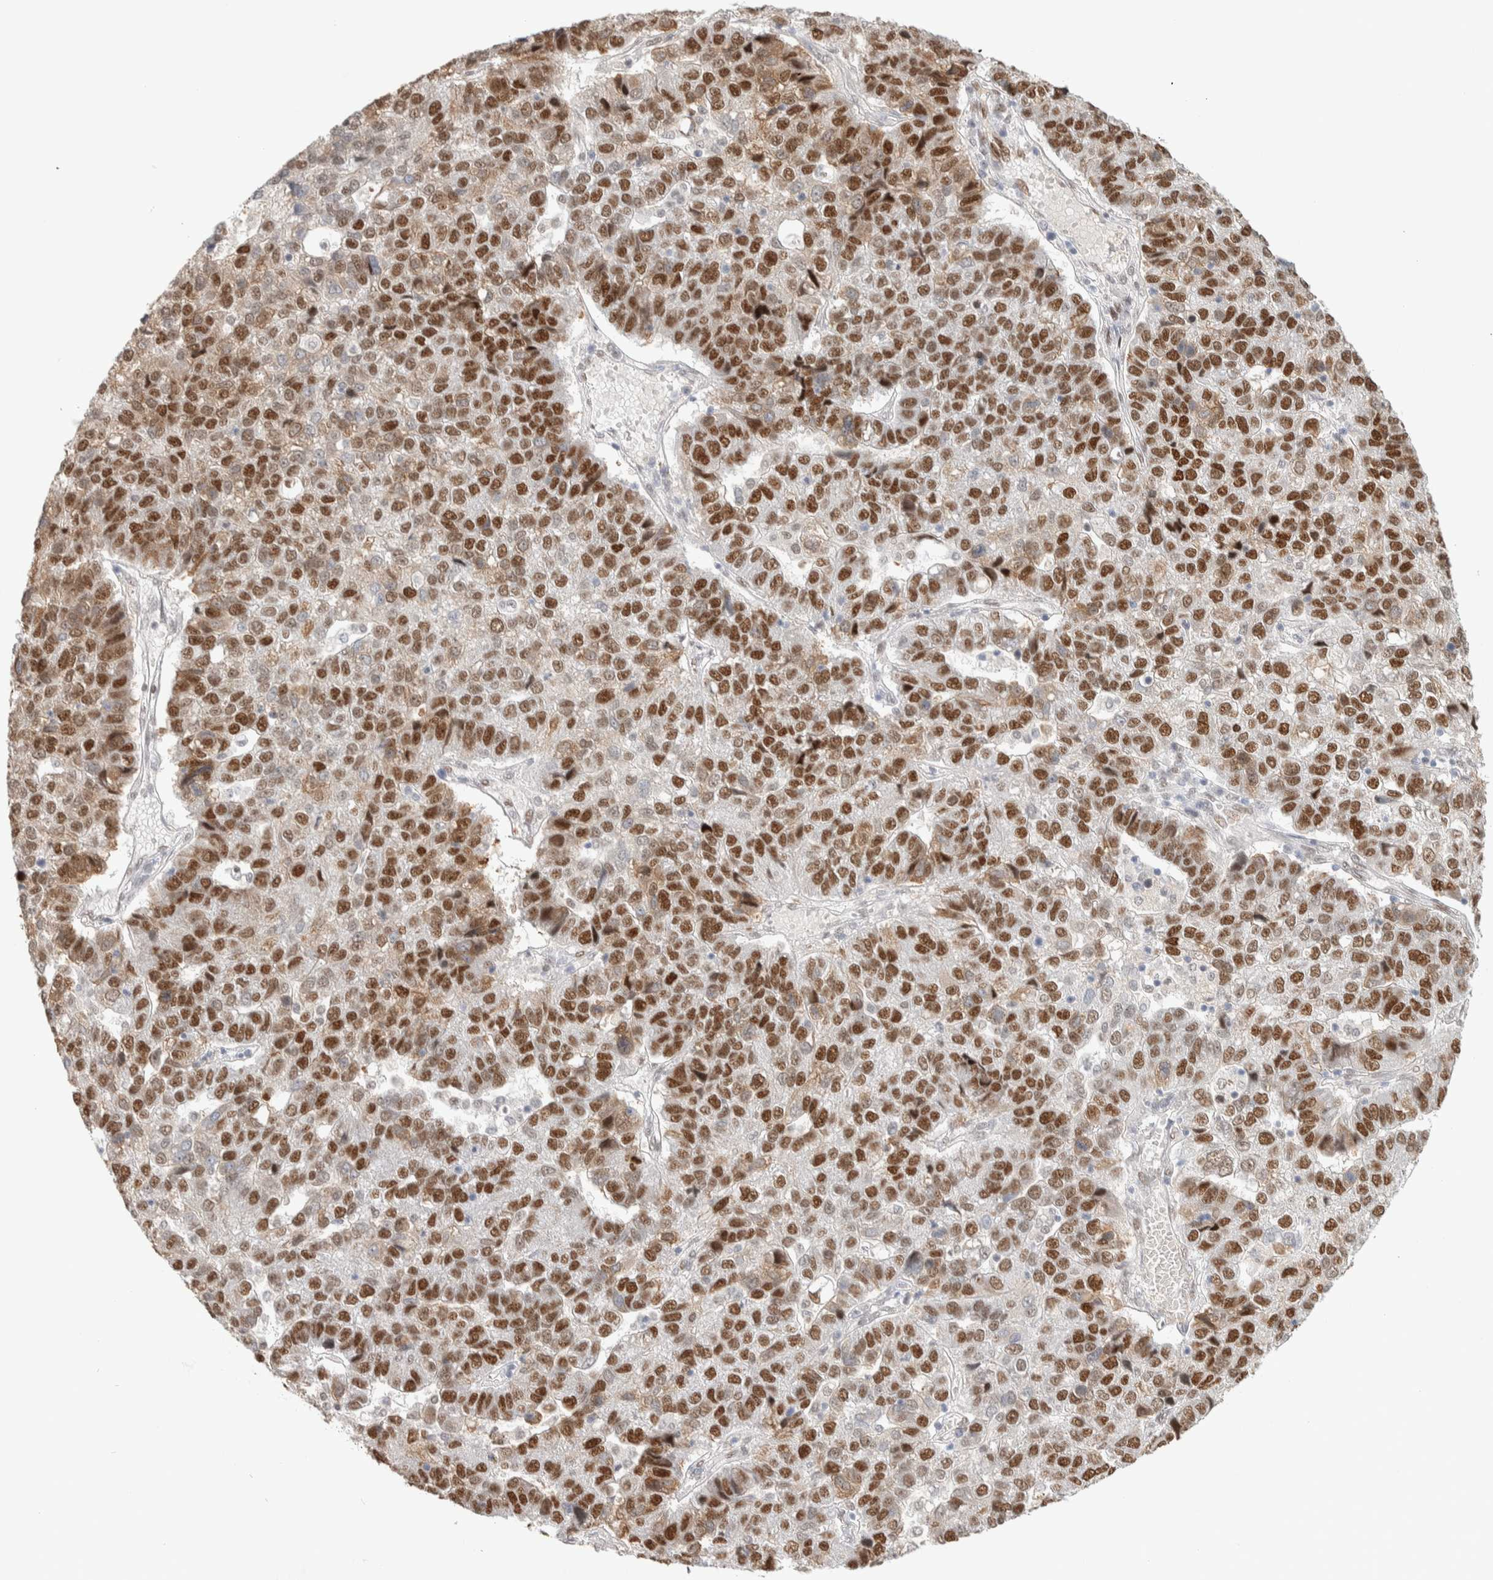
{"staining": {"intensity": "moderate", "quantity": ">75%", "location": "nuclear"}, "tissue": "pancreatic cancer", "cell_type": "Tumor cells", "image_type": "cancer", "snomed": [{"axis": "morphology", "description": "Adenocarcinoma, NOS"}, {"axis": "topography", "description": "Pancreas"}], "caption": "This is an image of IHC staining of pancreatic adenocarcinoma, which shows moderate positivity in the nuclear of tumor cells.", "gene": "PUS7", "patient": {"sex": "female", "age": 61}}